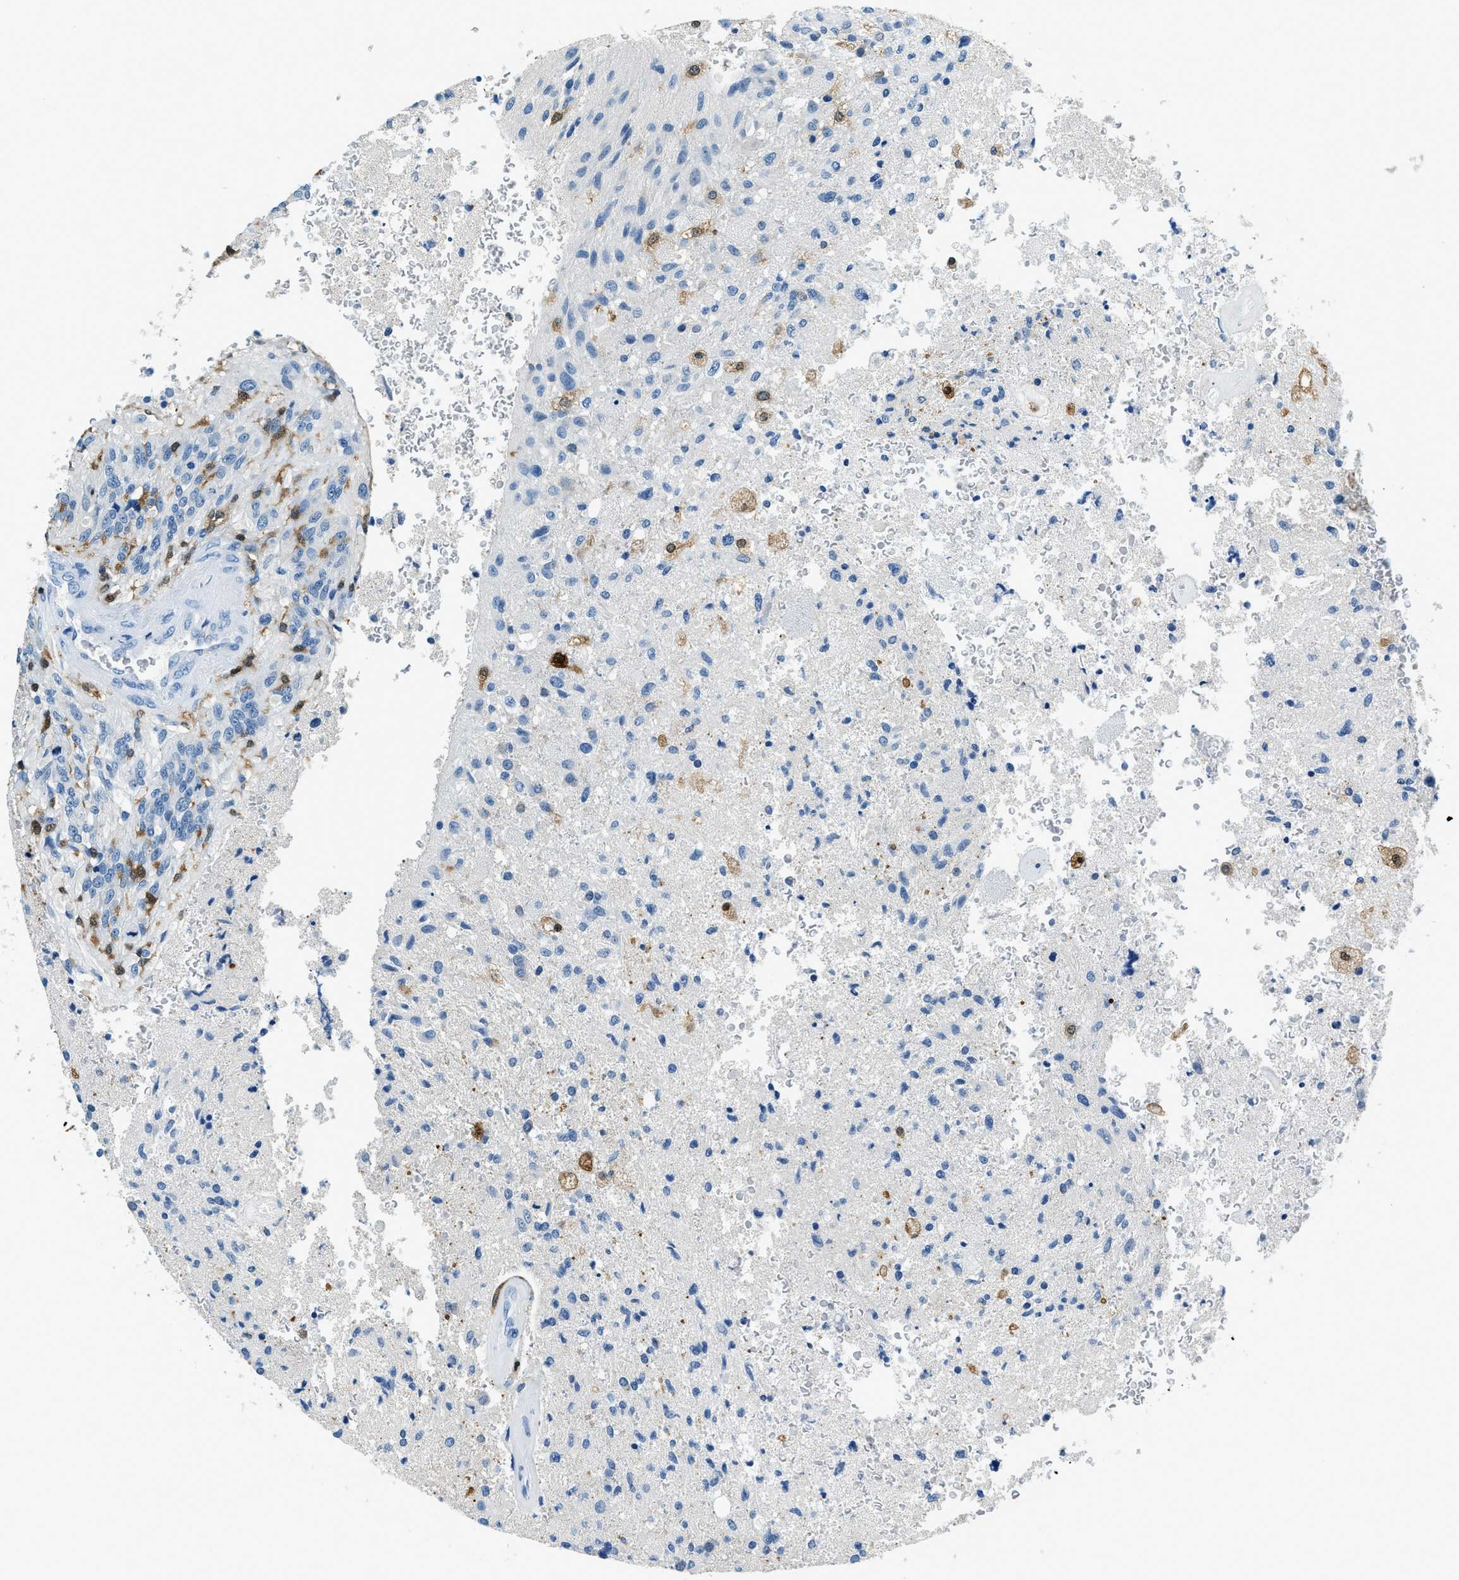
{"staining": {"intensity": "negative", "quantity": "none", "location": "none"}, "tissue": "glioma", "cell_type": "Tumor cells", "image_type": "cancer", "snomed": [{"axis": "morphology", "description": "Normal tissue, NOS"}, {"axis": "morphology", "description": "Glioma, malignant, High grade"}, {"axis": "topography", "description": "Cerebral cortex"}], "caption": "Immunohistochemistry histopathology image of neoplastic tissue: glioma stained with DAB (3,3'-diaminobenzidine) exhibits no significant protein expression in tumor cells.", "gene": "CAPG", "patient": {"sex": "male", "age": 77}}